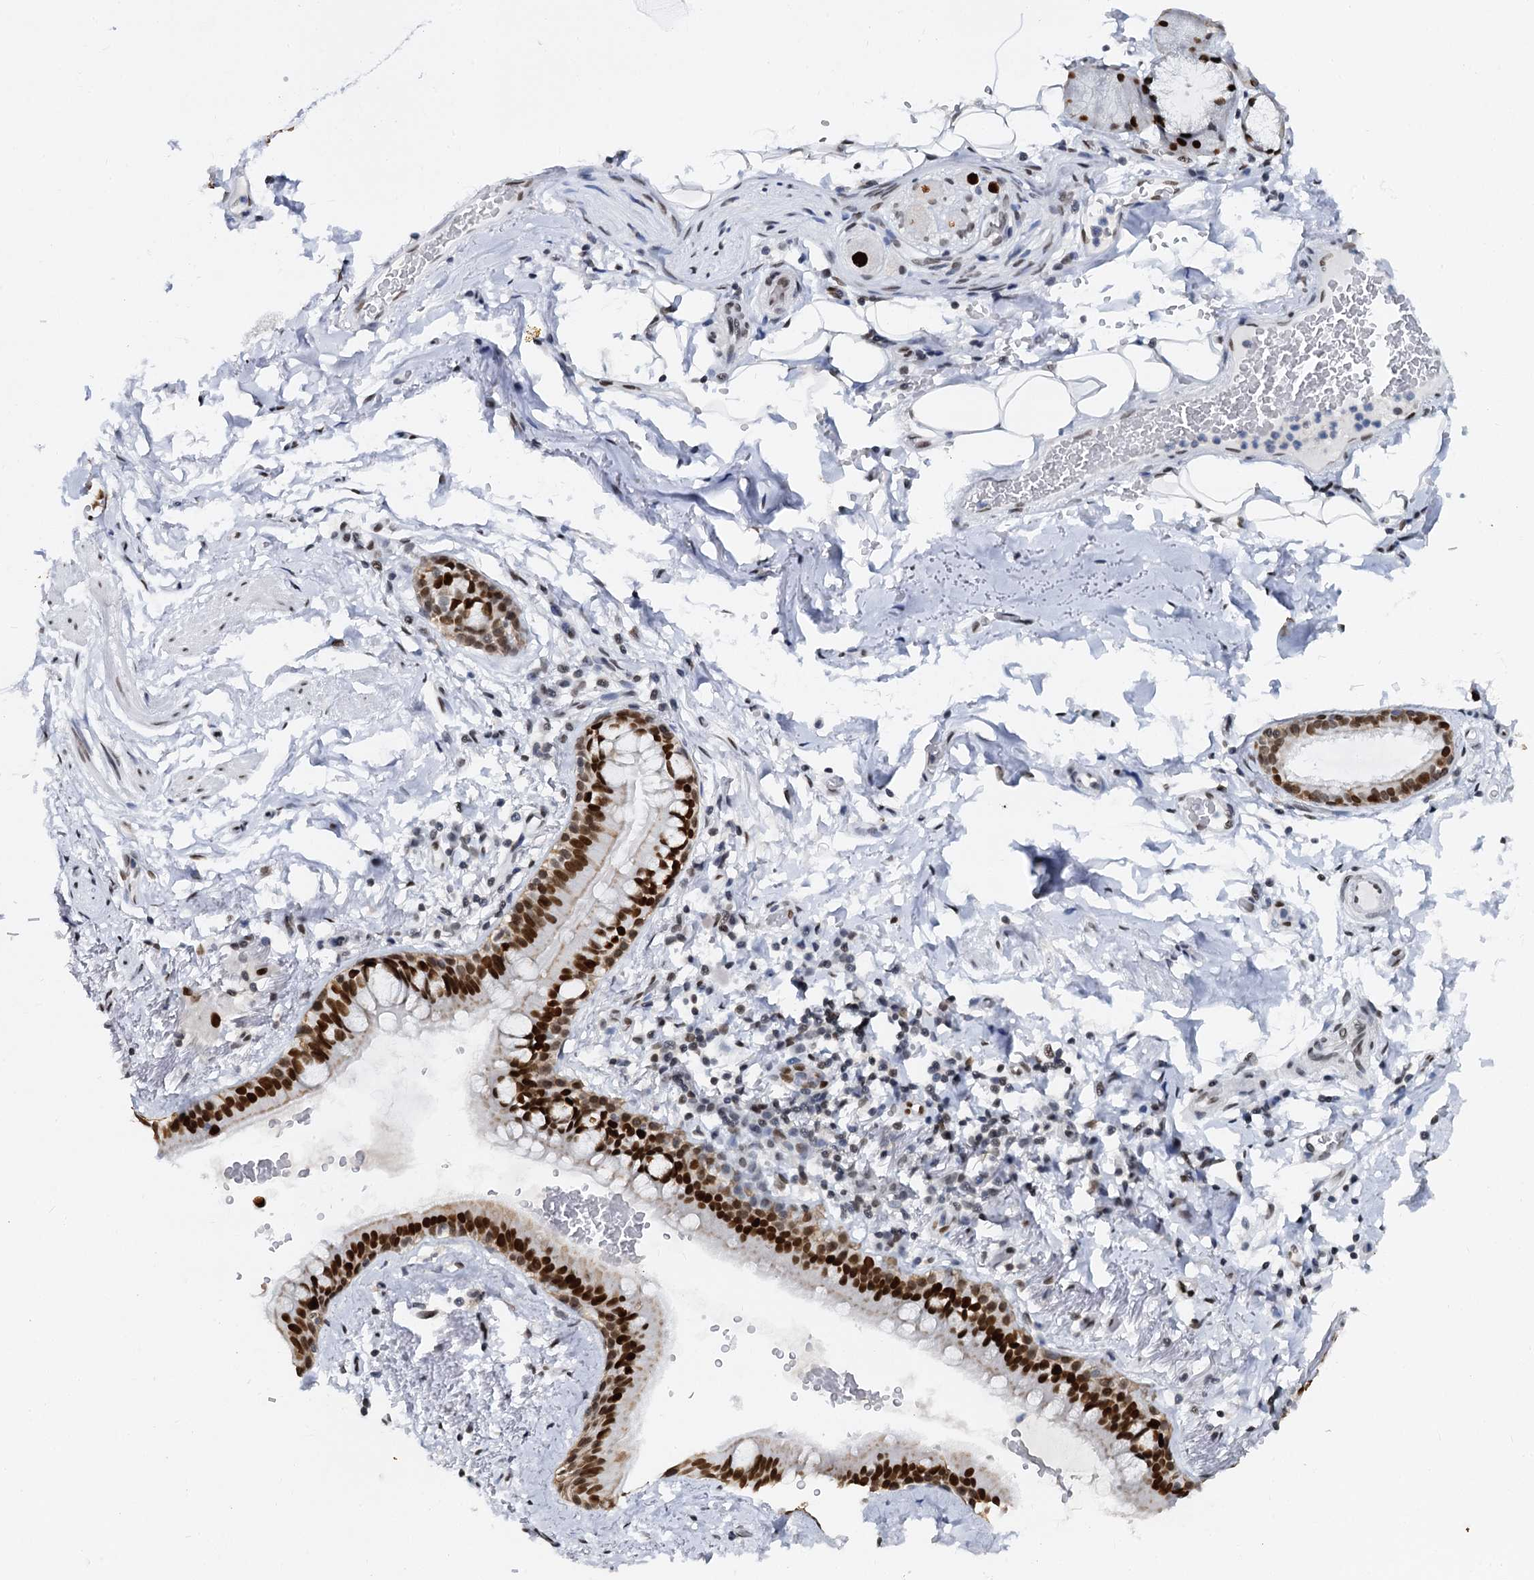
{"staining": {"intensity": "moderate", "quantity": ">75%", "location": "nuclear"}, "tissue": "adipose tissue", "cell_type": "Adipocytes", "image_type": "normal", "snomed": [{"axis": "morphology", "description": "Normal tissue, NOS"}, {"axis": "topography", "description": "Lymph node"}, {"axis": "topography", "description": "Bronchus"}], "caption": "Immunohistochemical staining of benign adipose tissue shows moderate nuclear protein positivity in about >75% of adipocytes.", "gene": "CMAS", "patient": {"sex": "male", "age": 63}}